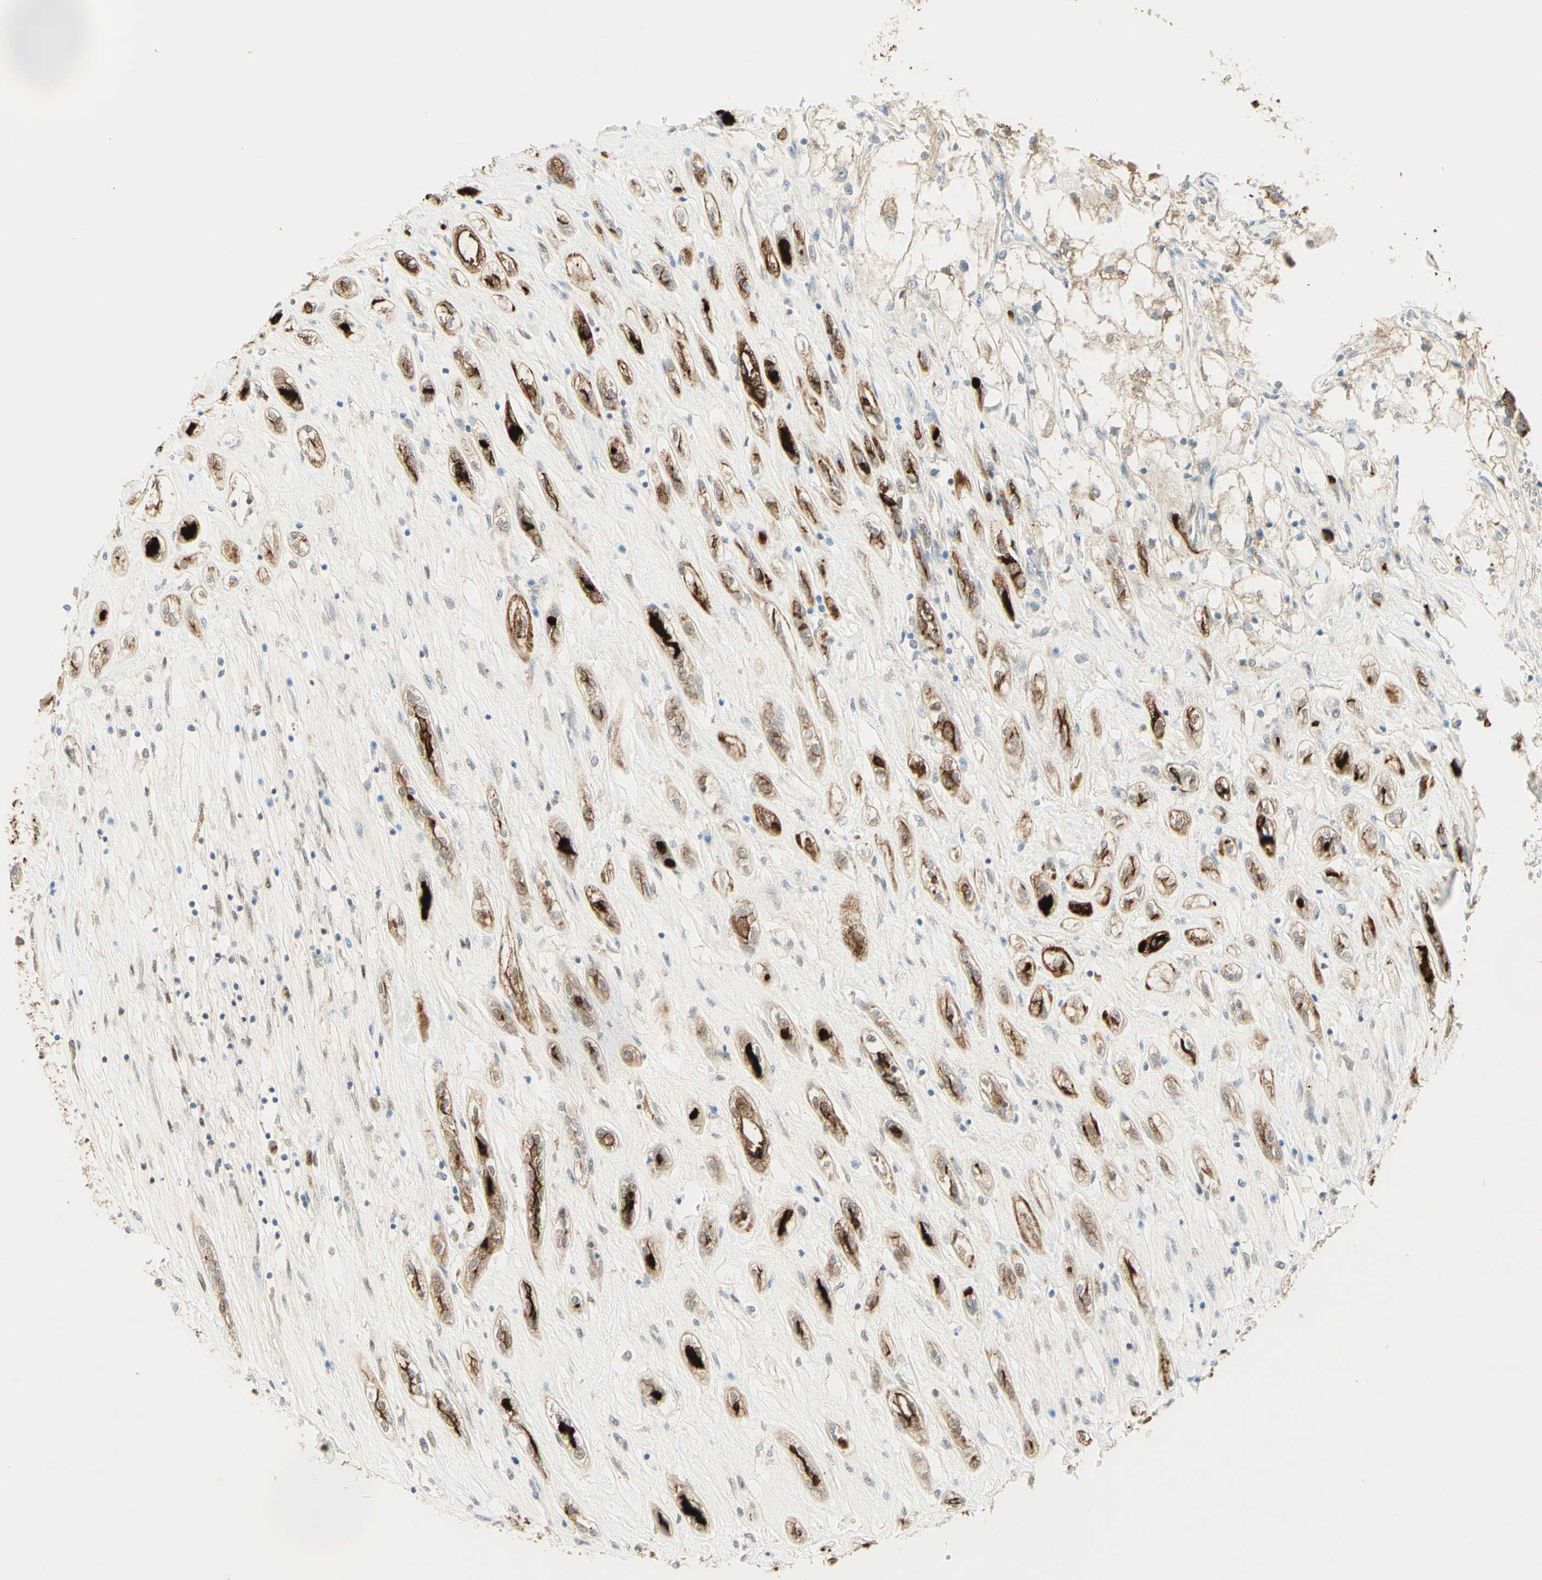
{"staining": {"intensity": "moderate", "quantity": ">75%", "location": "cytoplasmic/membranous"}, "tissue": "renal cancer", "cell_type": "Tumor cells", "image_type": "cancer", "snomed": [{"axis": "morphology", "description": "Adenocarcinoma, NOS"}, {"axis": "topography", "description": "Kidney"}], "caption": "Immunohistochemical staining of adenocarcinoma (renal) shows medium levels of moderate cytoplasmic/membranous protein expression in approximately >75% of tumor cells.", "gene": "PROM1", "patient": {"sex": "female", "age": 70}}